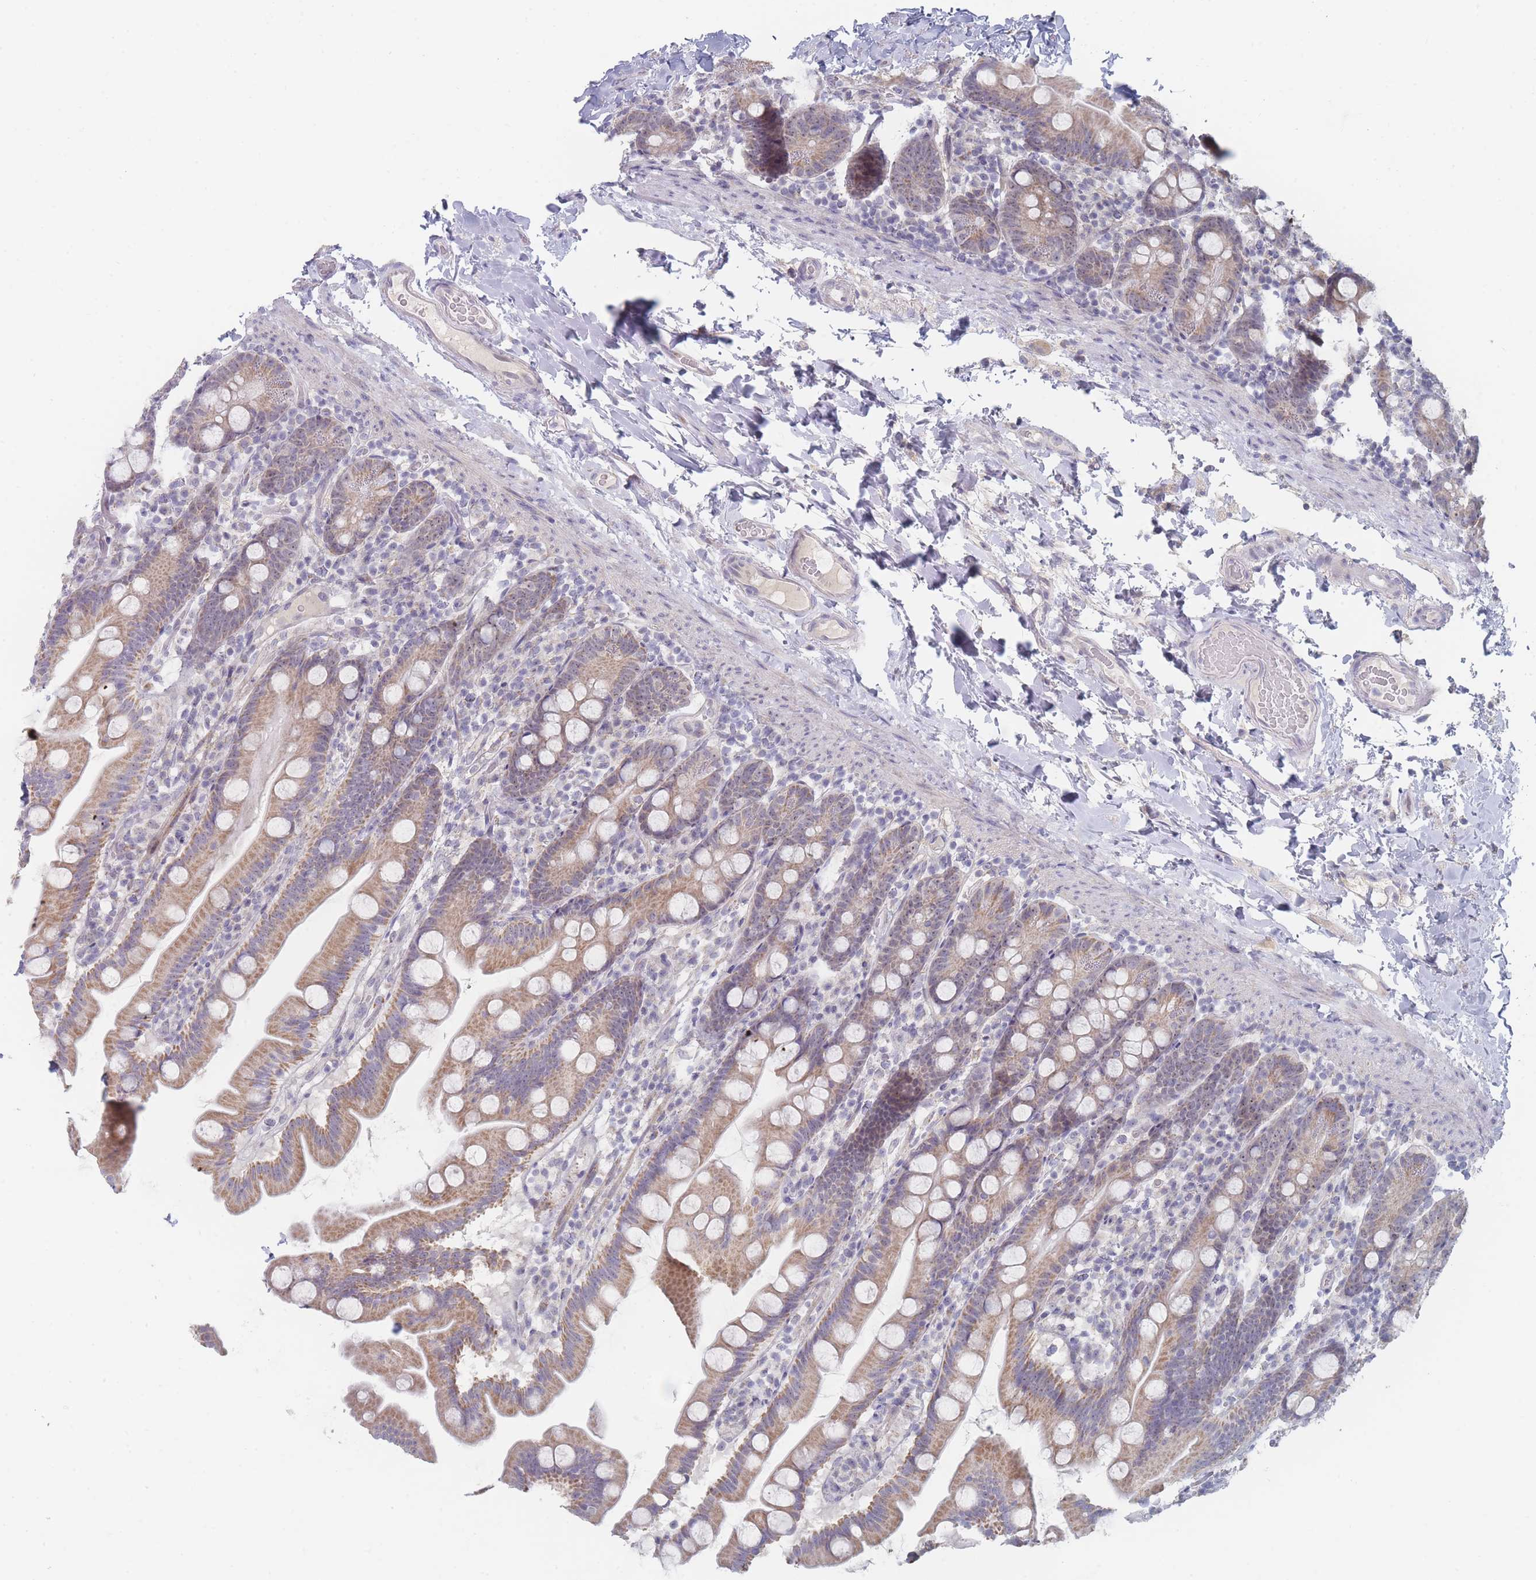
{"staining": {"intensity": "moderate", "quantity": "25%-75%", "location": "cytoplasmic/membranous"}, "tissue": "small intestine", "cell_type": "Glandular cells", "image_type": "normal", "snomed": [{"axis": "morphology", "description": "Normal tissue, NOS"}, {"axis": "topography", "description": "Small intestine"}], "caption": "Brown immunohistochemical staining in benign small intestine displays moderate cytoplasmic/membranous expression in about 25%-75% of glandular cells.", "gene": "RNF8", "patient": {"sex": "female", "age": 68}}